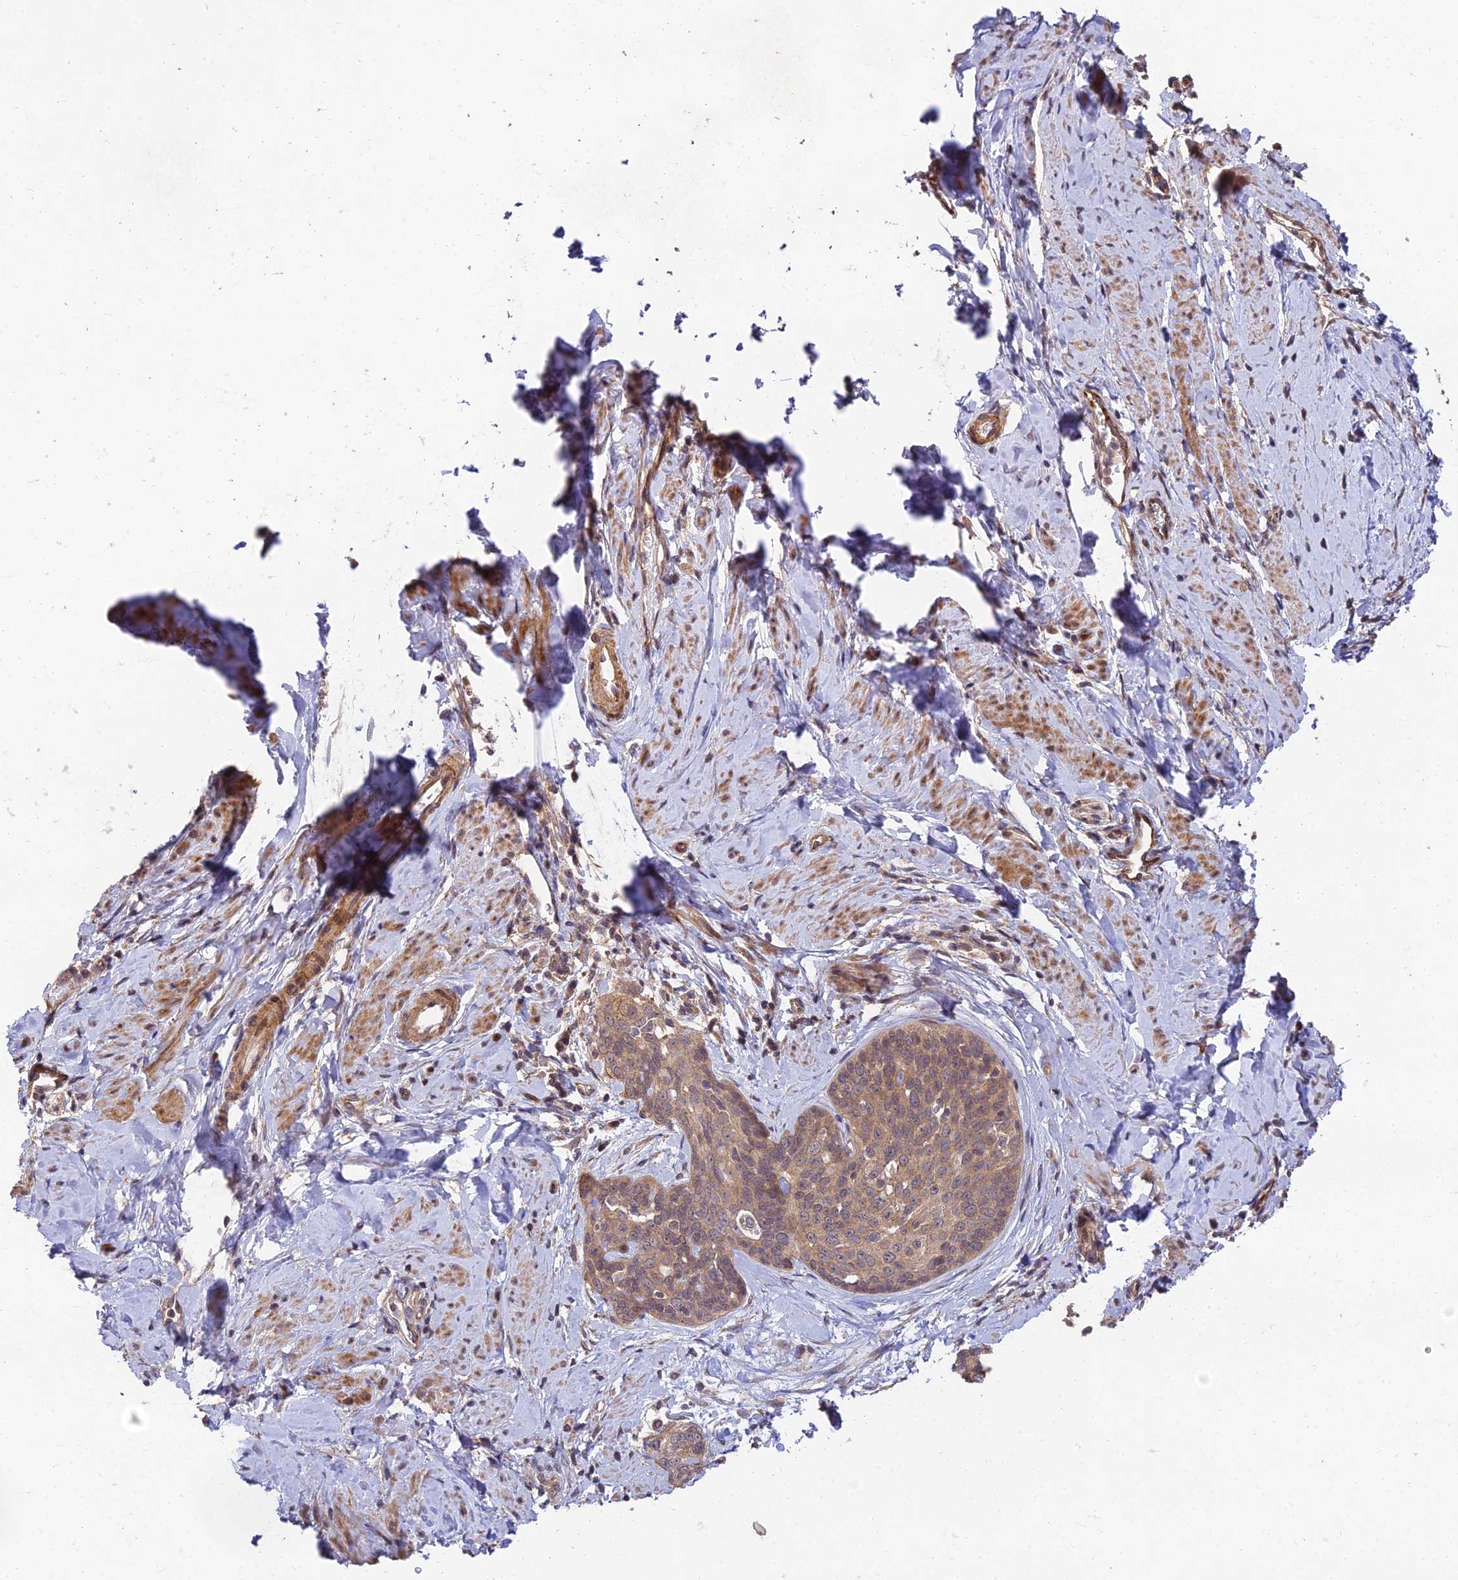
{"staining": {"intensity": "weak", "quantity": "25%-75%", "location": "cytoplasmic/membranous,nuclear"}, "tissue": "cervical cancer", "cell_type": "Tumor cells", "image_type": "cancer", "snomed": [{"axis": "morphology", "description": "Squamous cell carcinoma, NOS"}, {"axis": "topography", "description": "Cervix"}], "caption": "Immunohistochemistry (DAB) staining of squamous cell carcinoma (cervical) reveals weak cytoplasmic/membranous and nuclear protein staining in about 25%-75% of tumor cells.", "gene": "MKKS", "patient": {"sex": "female", "age": 50}}